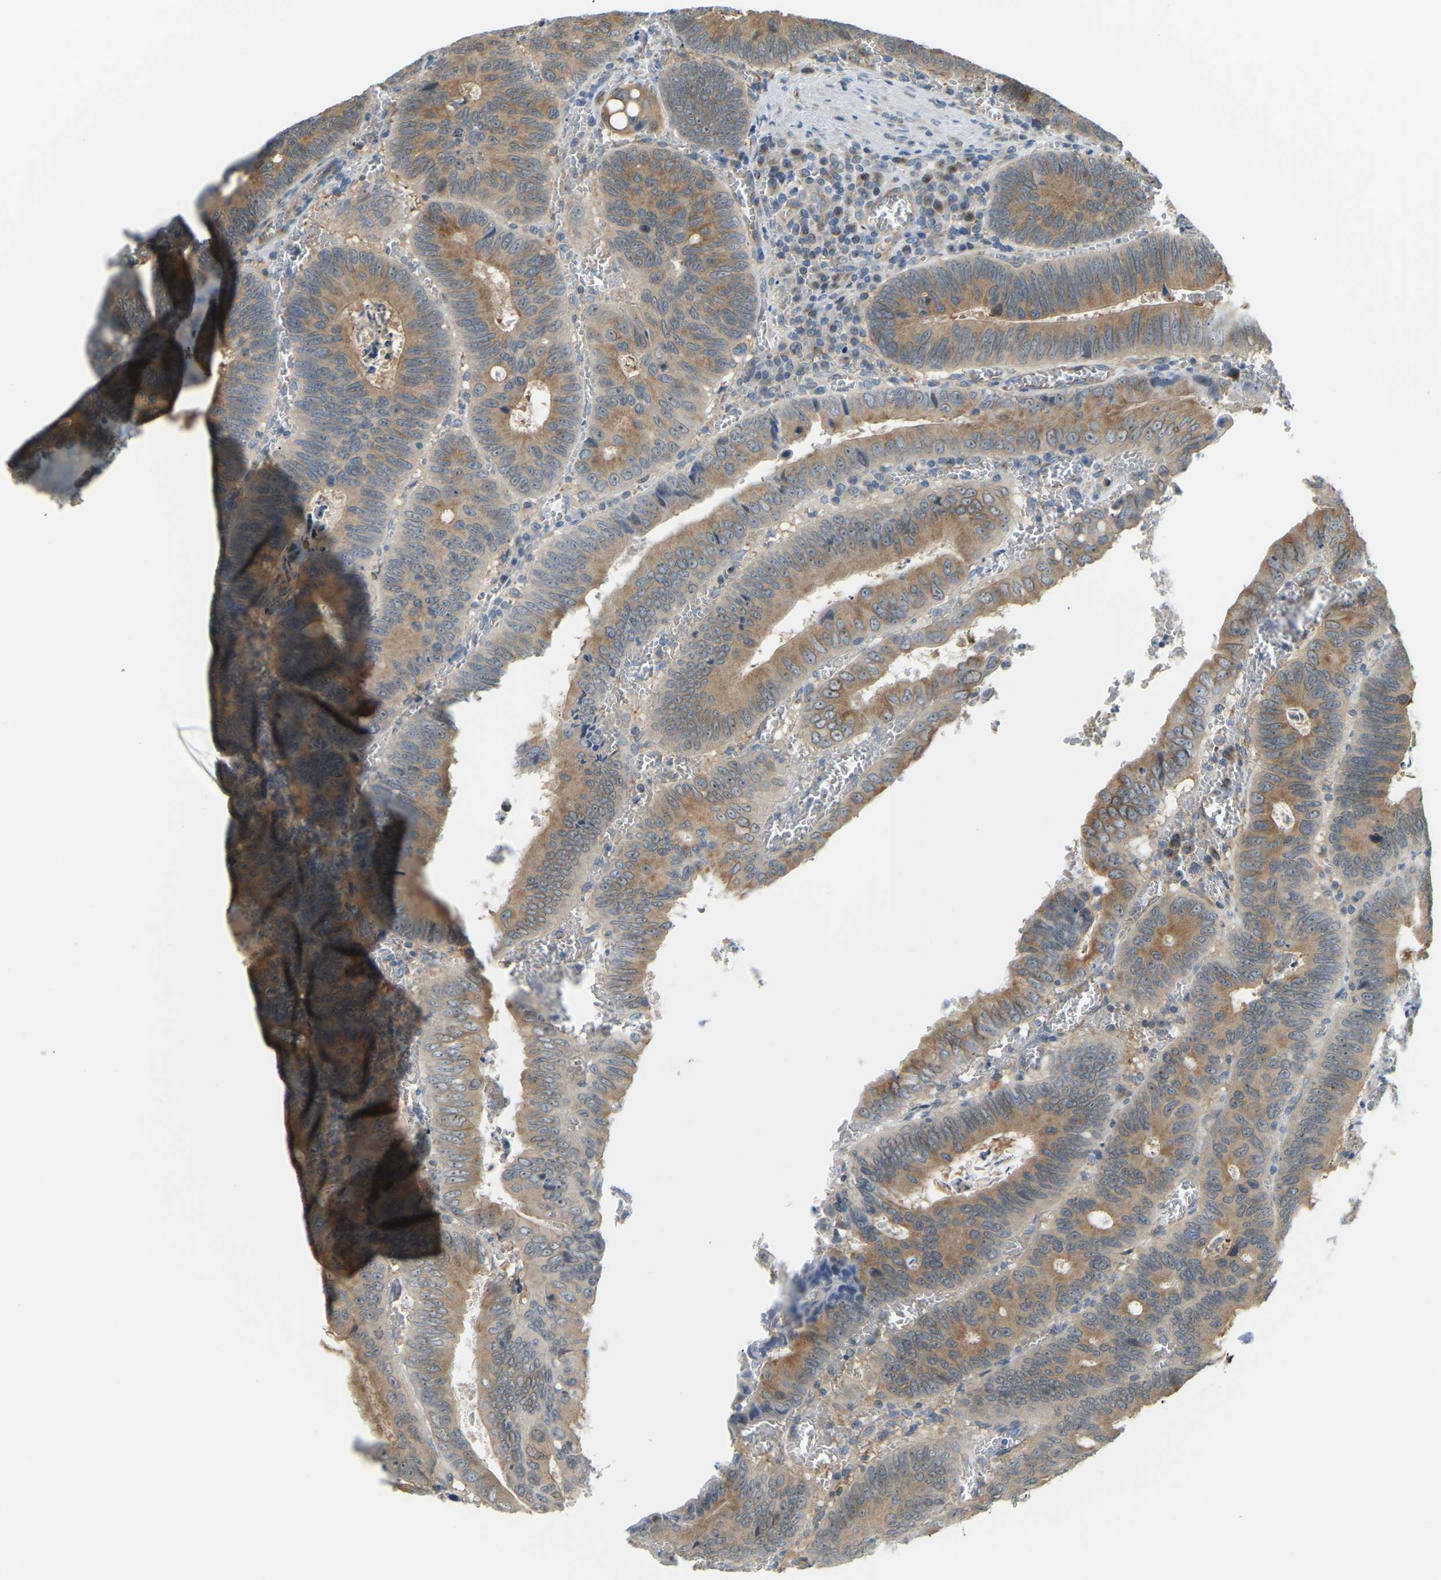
{"staining": {"intensity": "moderate", "quantity": ">75%", "location": "cytoplasmic/membranous"}, "tissue": "colorectal cancer", "cell_type": "Tumor cells", "image_type": "cancer", "snomed": [{"axis": "morphology", "description": "Inflammation, NOS"}, {"axis": "morphology", "description": "Adenocarcinoma, NOS"}, {"axis": "topography", "description": "Colon"}], "caption": "A photomicrograph of human colorectal adenocarcinoma stained for a protein exhibits moderate cytoplasmic/membranous brown staining in tumor cells.", "gene": "NME8", "patient": {"sex": "male", "age": 72}}